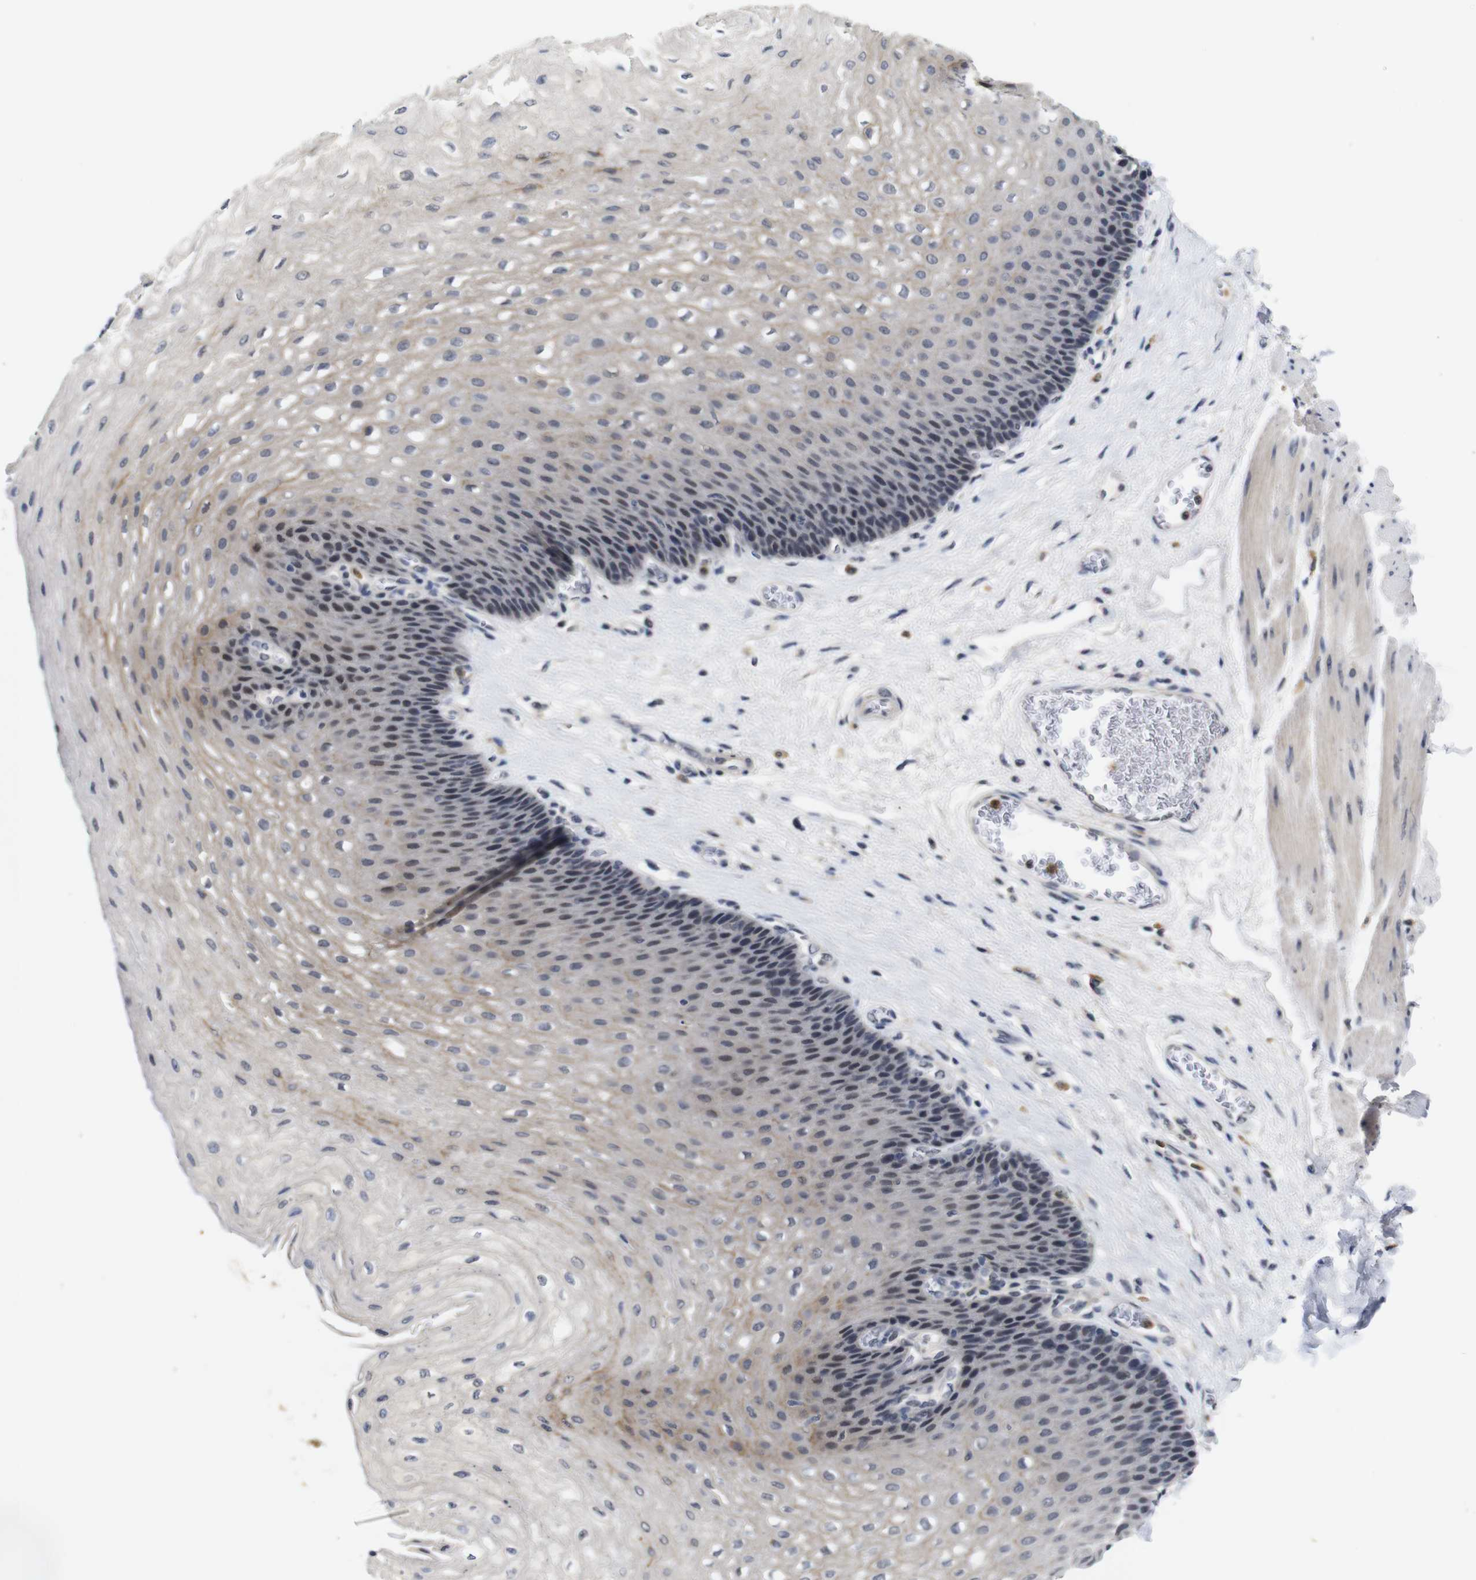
{"staining": {"intensity": "moderate", "quantity": "<25%", "location": "cytoplasmic/membranous,nuclear"}, "tissue": "esophagus", "cell_type": "Squamous epithelial cells", "image_type": "normal", "snomed": [{"axis": "morphology", "description": "Normal tissue, NOS"}, {"axis": "topography", "description": "Esophagus"}], "caption": "Protein expression analysis of normal esophagus exhibits moderate cytoplasmic/membranous,nuclear staining in approximately <25% of squamous epithelial cells. The staining was performed using DAB (3,3'-diaminobenzidine), with brown indicating positive protein expression. Nuclei are stained blue with hematoxylin.", "gene": "NTRK3", "patient": {"sex": "female", "age": 72}}